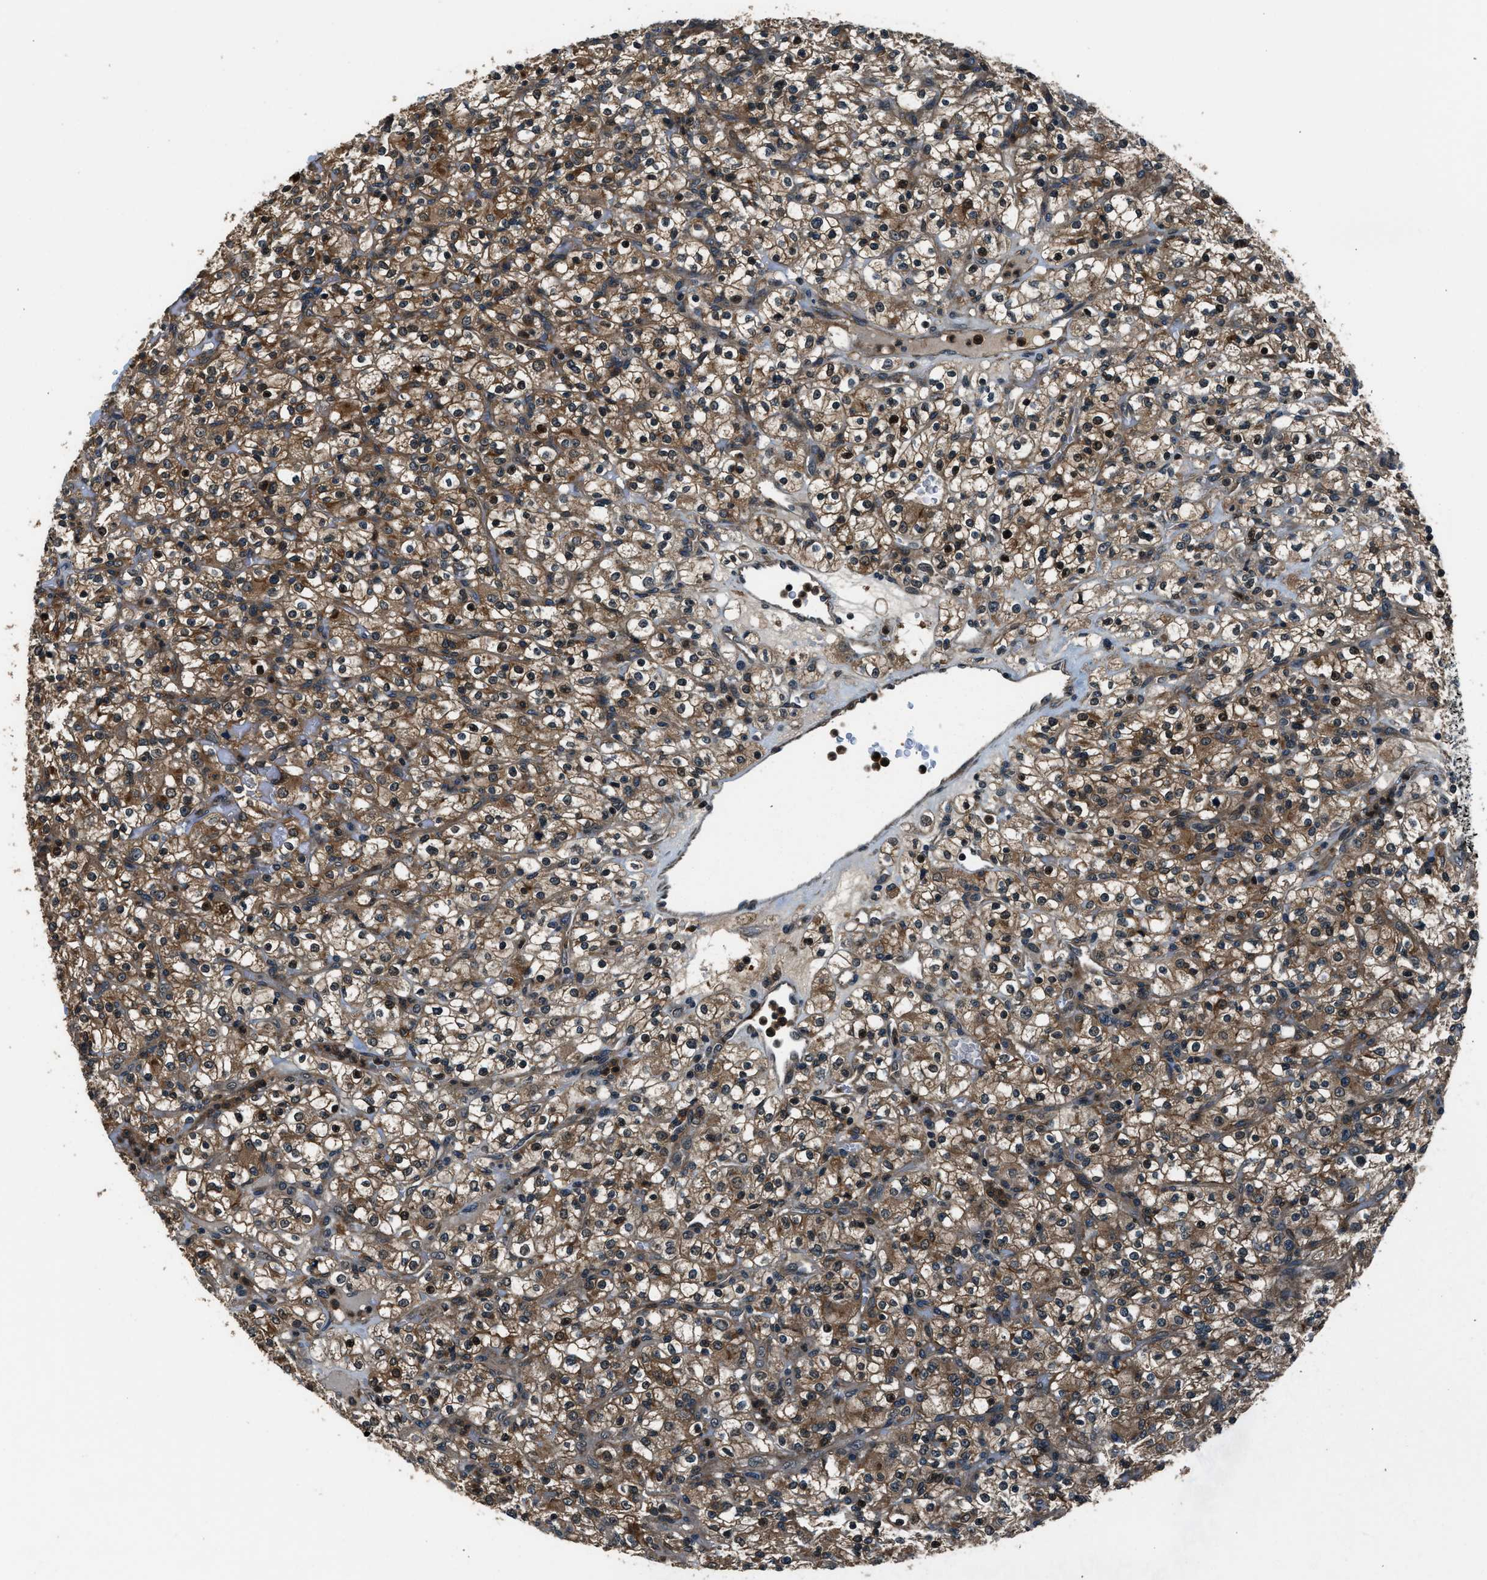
{"staining": {"intensity": "strong", "quantity": "25%-75%", "location": "cytoplasmic/membranous,nuclear"}, "tissue": "renal cancer", "cell_type": "Tumor cells", "image_type": "cancer", "snomed": [{"axis": "morphology", "description": "Normal tissue, NOS"}, {"axis": "morphology", "description": "Adenocarcinoma, NOS"}, {"axis": "topography", "description": "Kidney"}], "caption": "Human adenocarcinoma (renal) stained with a protein marker shows strong staining in tumor cells.", "gene": "ARHGEF11", "patient": {"sex": "female", "age": 72}}